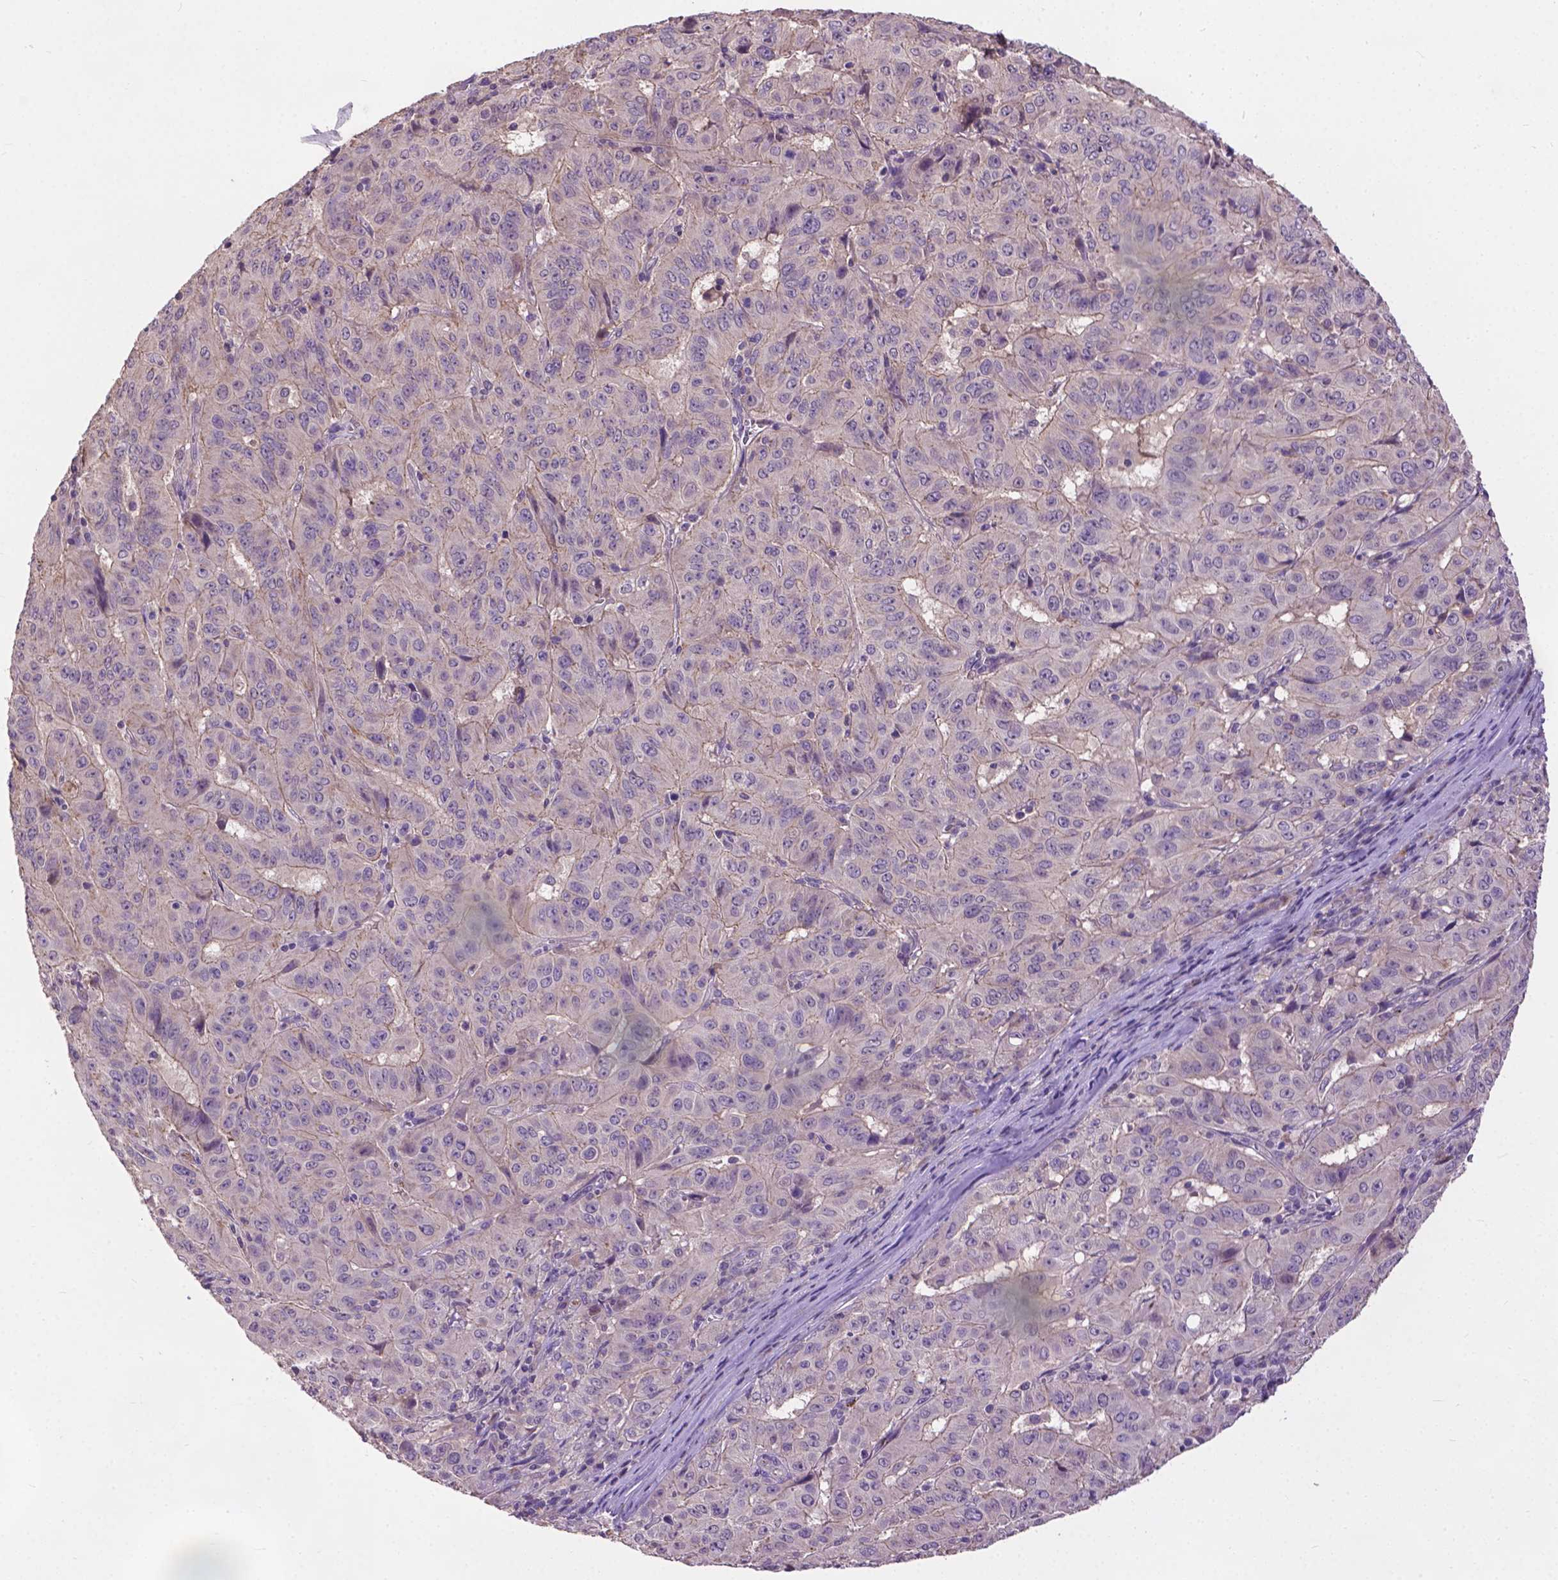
{"staining": {"intensity": "weak", "quantity": "<25%", "location": "cytoplasmic/membranous"}, "tissue": "pancreatic cancer", "cell_type": "Tumor cells", "image_type": "cancer", "snomed": [{"axis": "morphology", "description": "Adenocarcinoma, NOS"}, {"axis": "topography", "description": "Pancreas"}], "caption": "The photomicrograph shows no staining of tumor cells in pancreatic adenocarcinoma. (DAB (3,3'-diaminobenzidine) immunohistochemistry (IHC) visualized using brightfield microscopy, high magnification).", "gene": "ZNF337", "patient": {"sex": "male", "age": 63}}